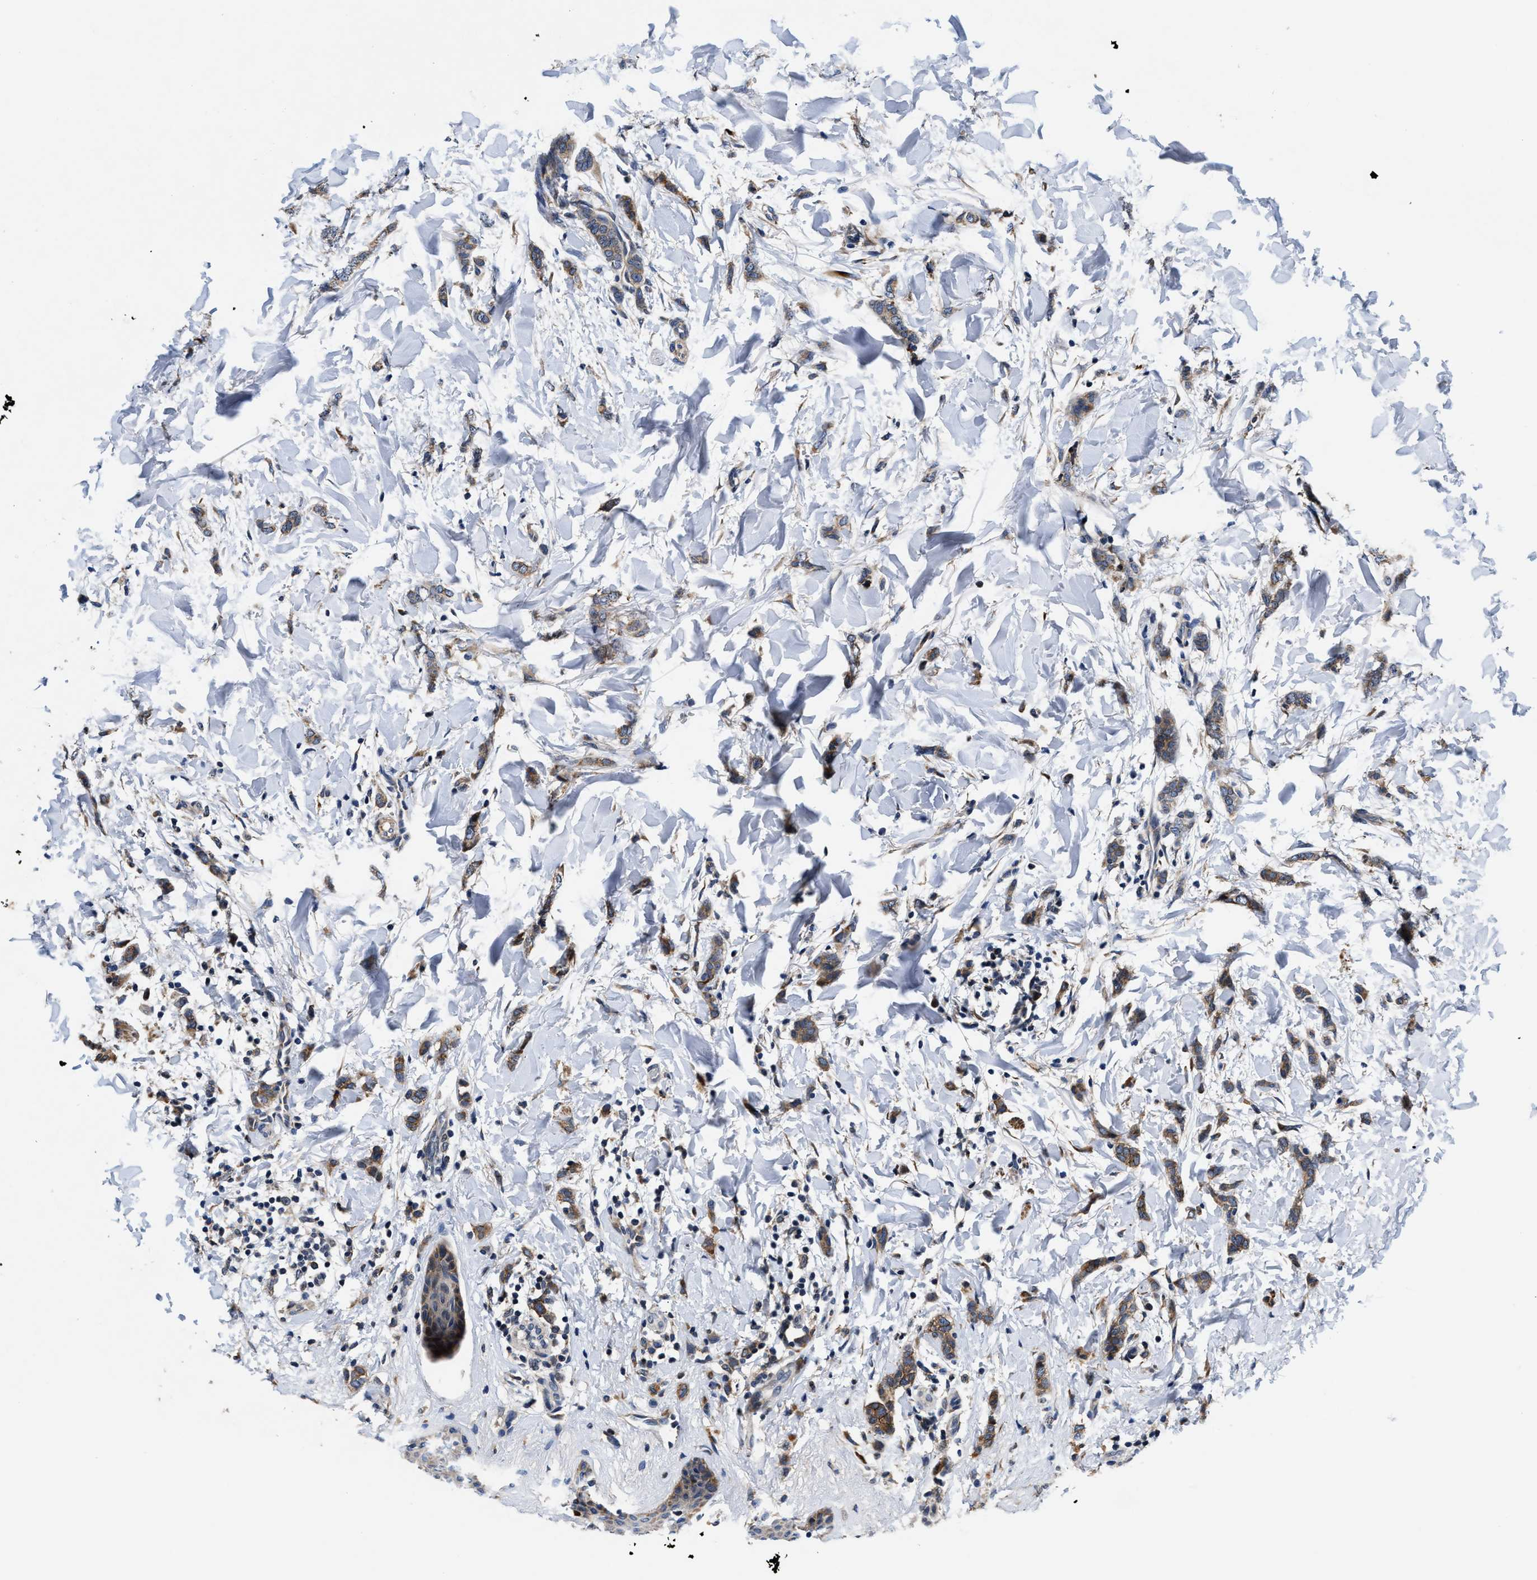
{"staining": {"intensity": "moderate", "quantity": ">75%", "location": "cytoplasmic/membranous"}, "tissue": "breast cancer", "cell_type": "Tumor cells", "image_type": "cancer", "snomed": [{"axis": "morphology", "description": "Lobular carcinoma"}, {"axis": "topography", "description": "Skin"}, {"axis": "topography", "description": "Breast"}], "caption": "A brown stain highlights moderate cytoplasmic/membranous staining of a protein in human lobular carcinoma (breast) tumor cells.", "gene": "SLC12A2", "patient": {"sex": "female", "age": 46}}